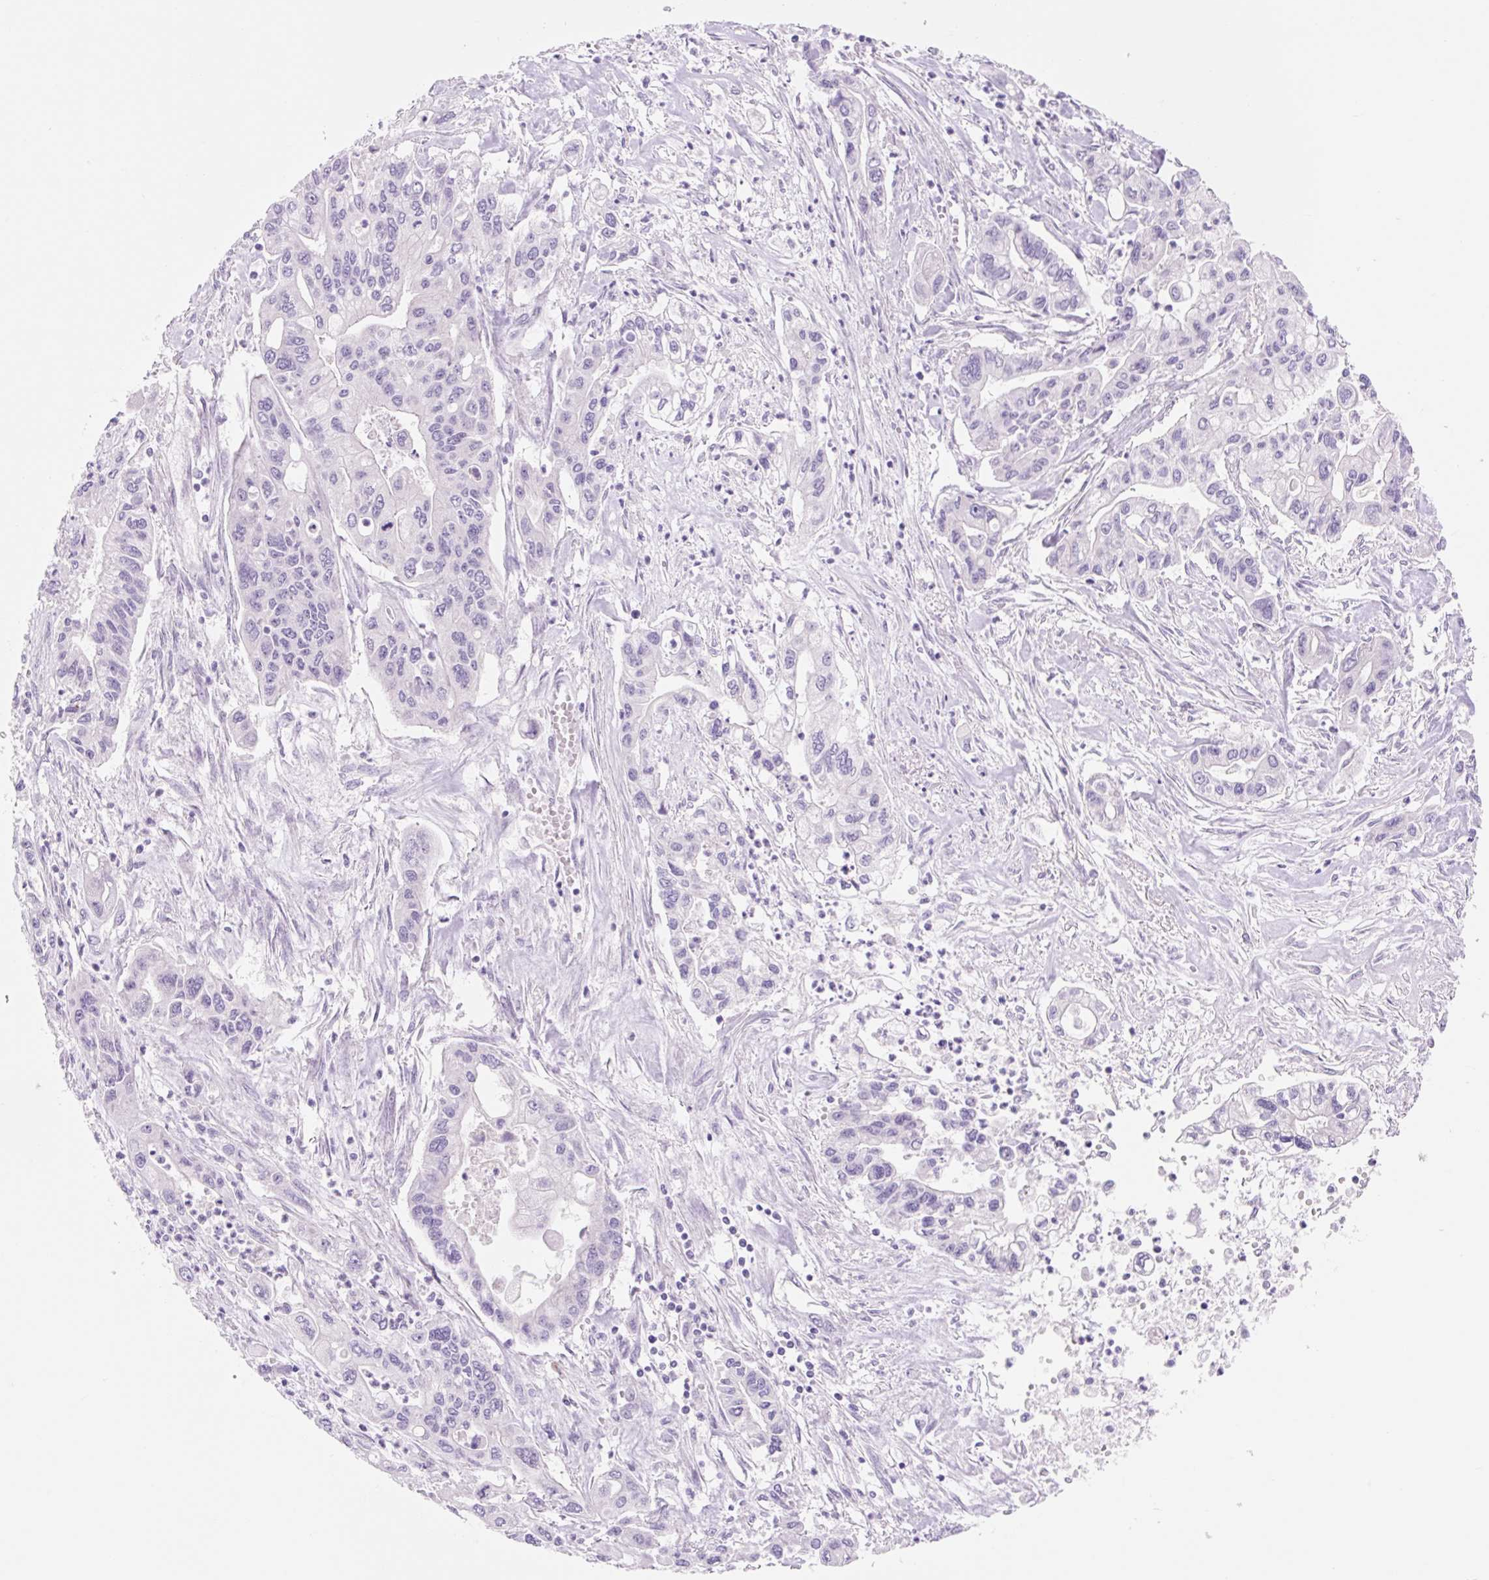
{"staining": {"intensity": "negative", "quantity": "none", "location": "none"}, "tissue": "pancreatic cancer", "cell_type": "Tumor cells", "image_type": "cancer", "snomed": [{"axis": "morphology", "description": "Adenocarcinoma, NOS"}, {"axis": "topography", "description": "Pancreas"}], "caption": "The micrograph displays no staining of tumor cells in pancreatic cancer (adenocarcinoma).", "gene": "CELF6", "patient": {"sex": "male", "age": 62}}